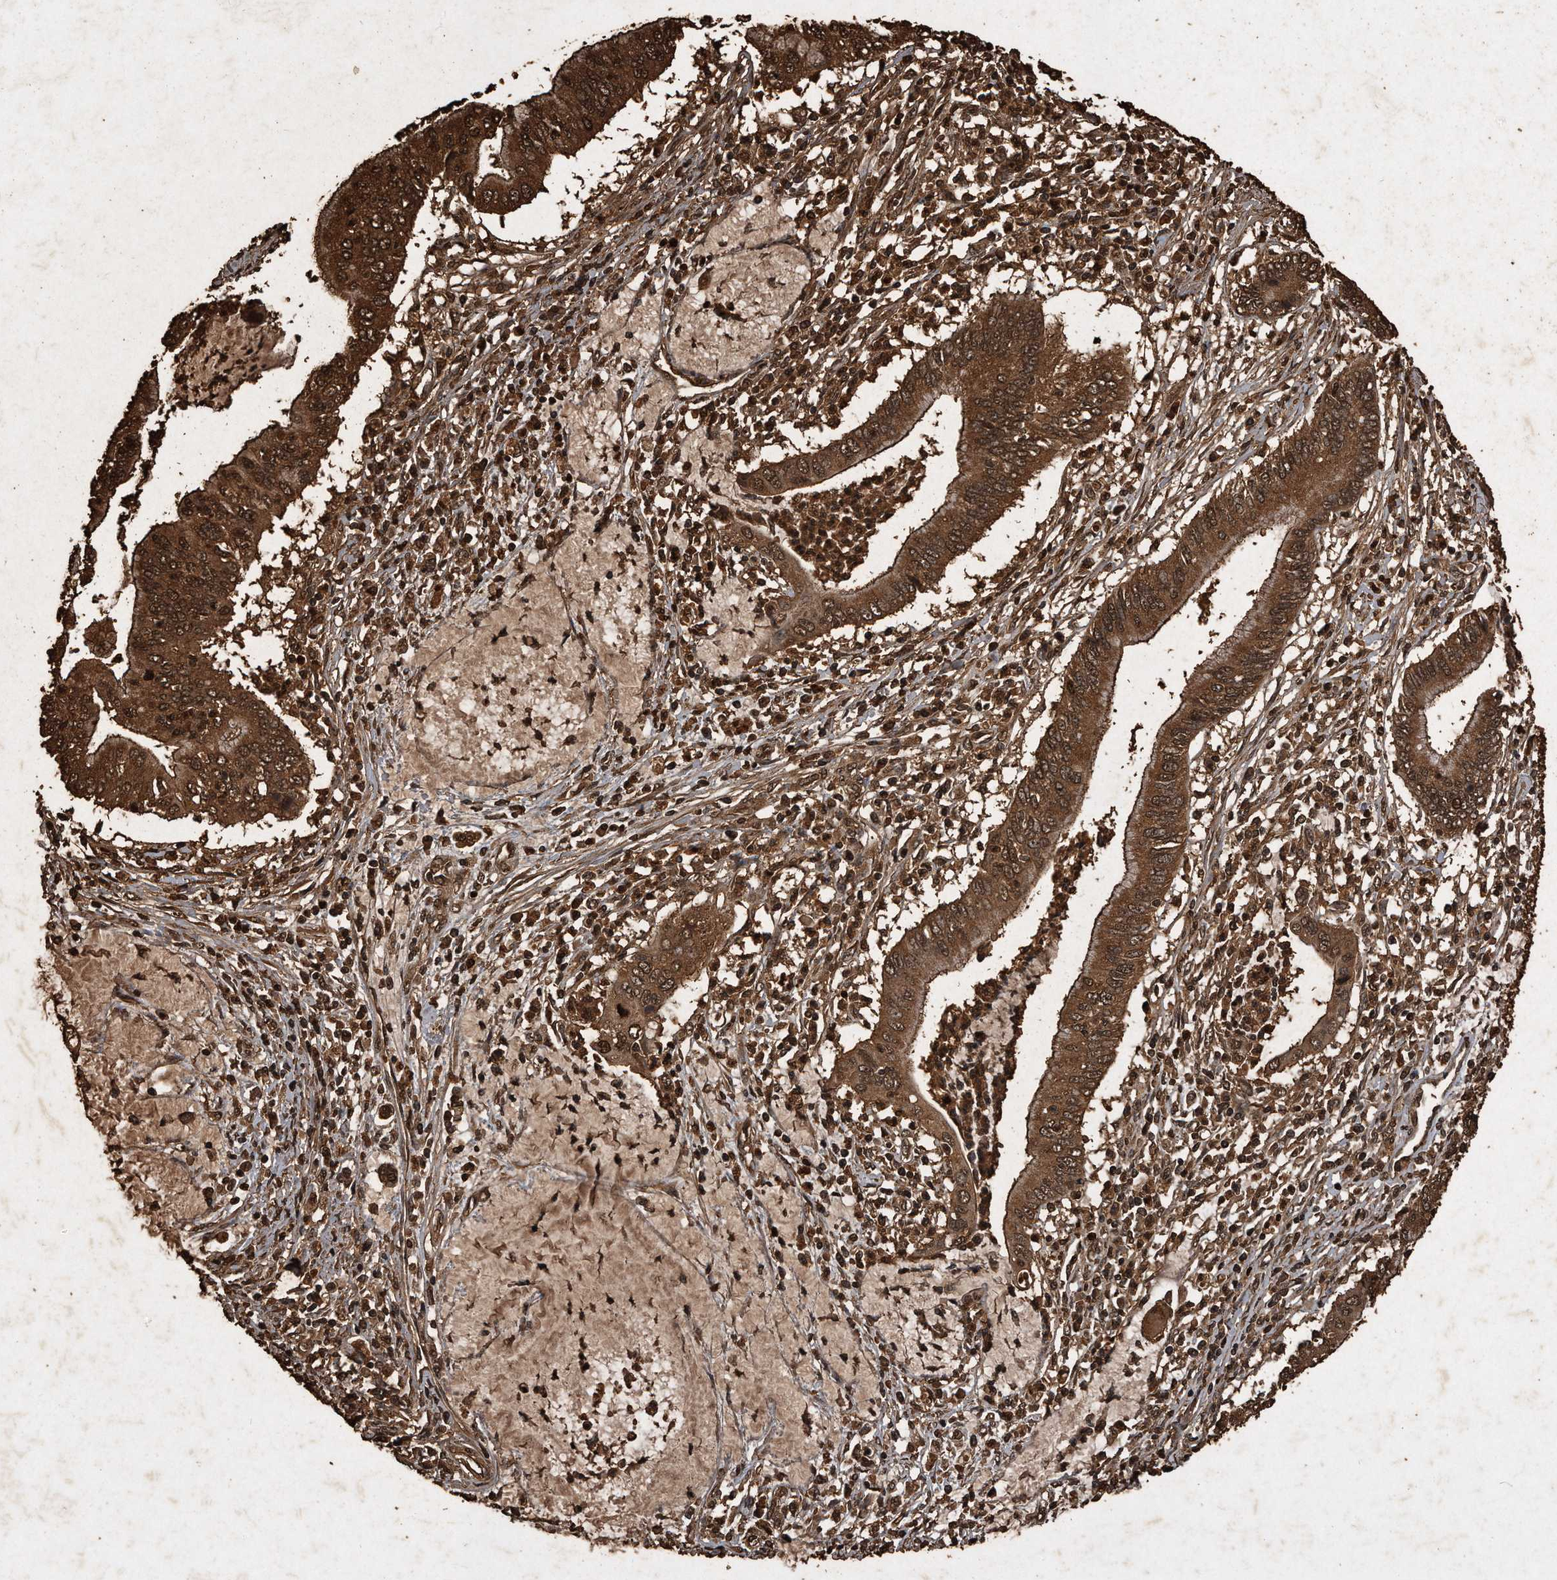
{"staining": {"intensity": "strong", "quantity": ">75%", "location": "cytoplasmic/membranous,nuclear"}, "tissue": "cervical cancer", "cell_type": "Tumor cells", "image_type": "cancer", "snomed": [{"axis": "morphology", "description": "Adenocarcinoma, NOS"}, {"axis": "topography", "description": "Cervix"}], "caption": "Adenocarcinoma (cervical) stained with DAB (3,3'-diaminobenzidine) immunohistochemistry (IHC) reveals high levels of strong cytoplasmic/membranous and nuclear staining in about >75% of tumor cells.", "gene": "CFLAR", "patient": {"sex": "female", "age": 36}}